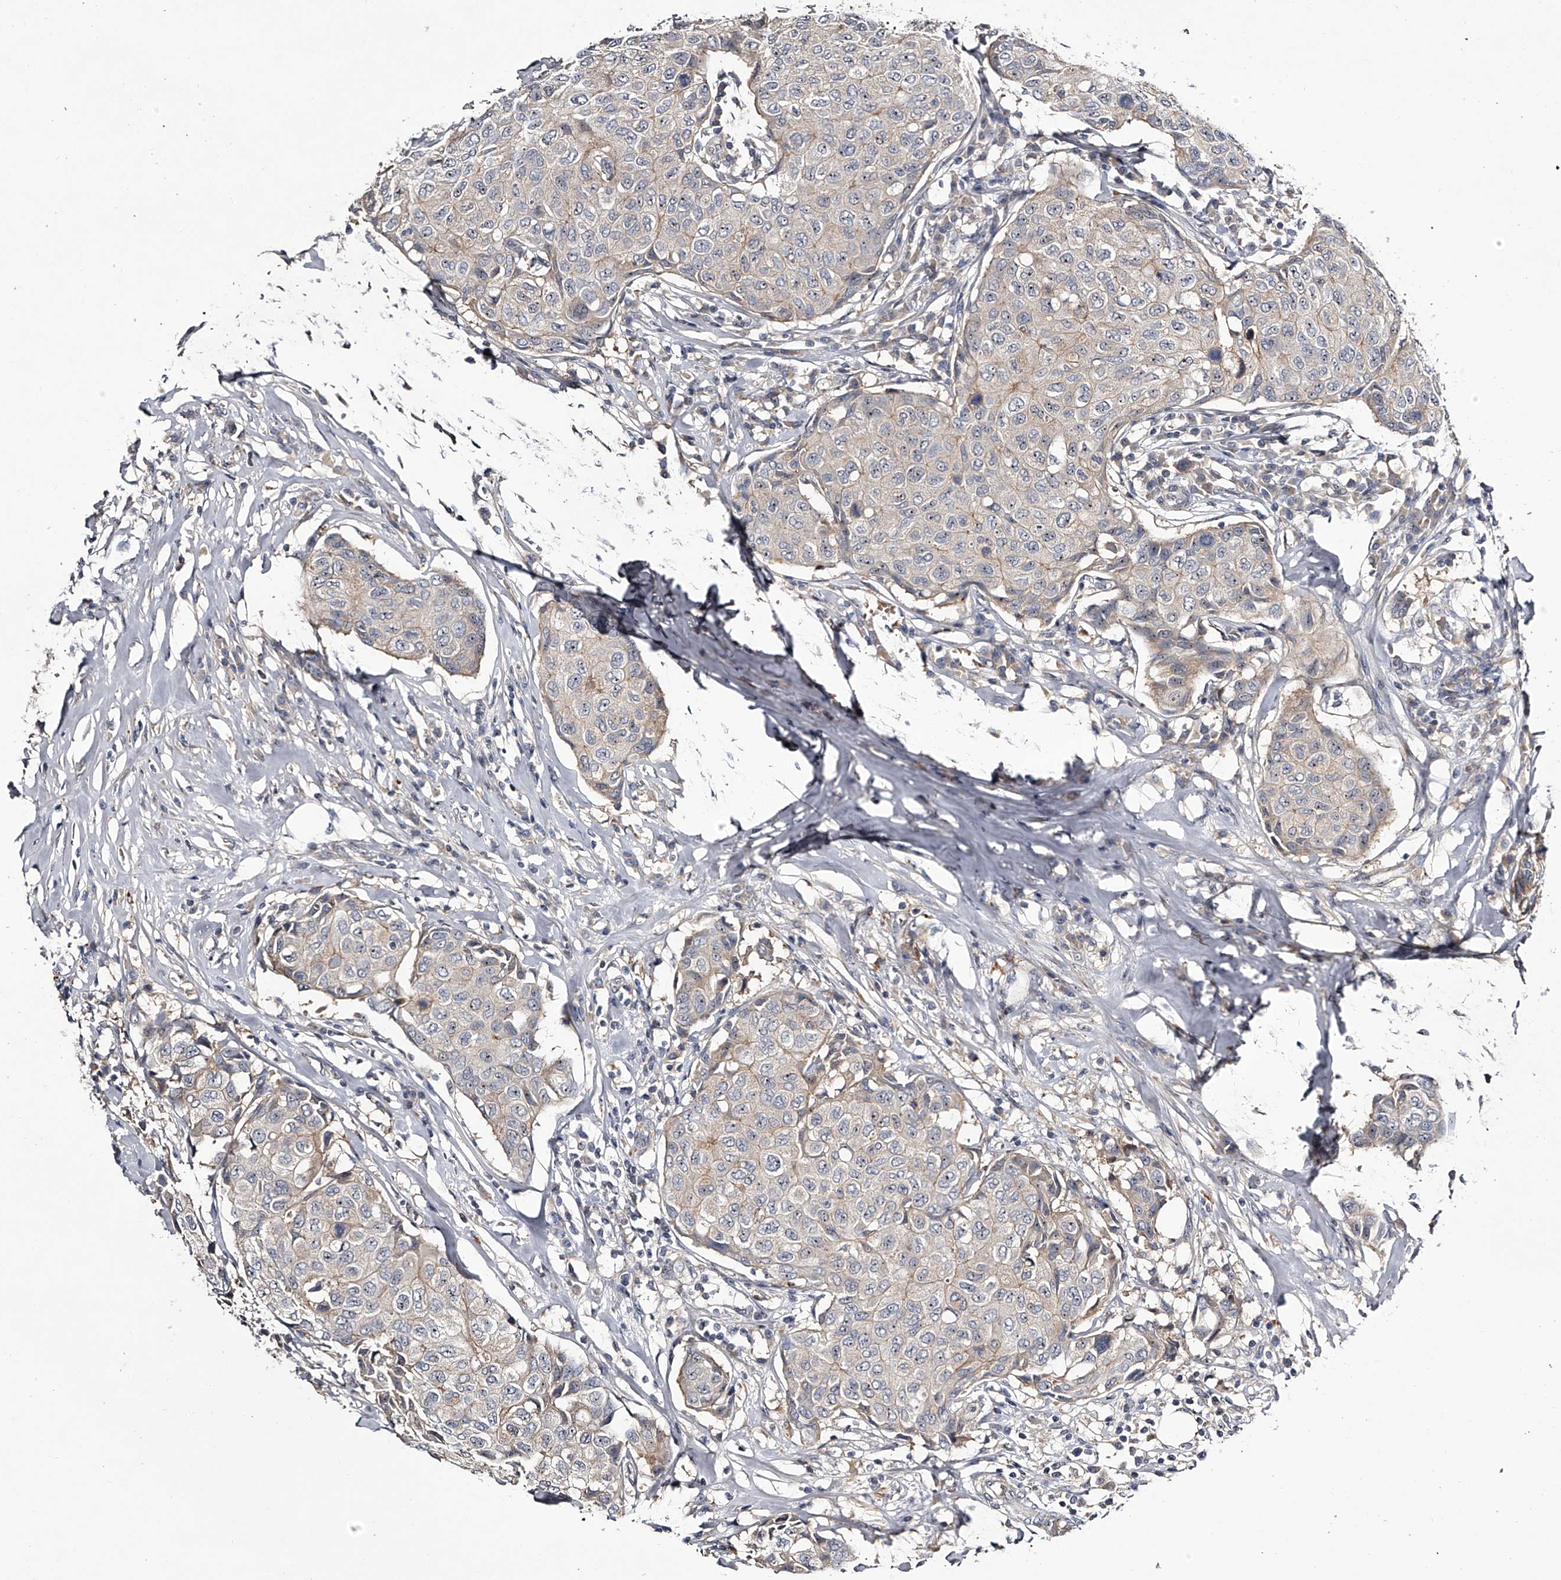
{"staining": {"intensity": "weak", "quantity": "<25%", "location": "cytoplasmic/membranous,nuclear"}, "tissue": "breast cancer", "cell_type": "Tumor cells", "image_type": "cancer", "snomed": [{"axis": "morphology", "description": "Duct carcinoma"}, {"axis": "topography", "description": "Breast"}], "caption": "Human breast infiltrating ductal carcinoma stained for a protein using immunohistochemistry displays no positivity in tumor cells.", "gene": "MDN1", "patient": {"sex": "female", "age": 80}}